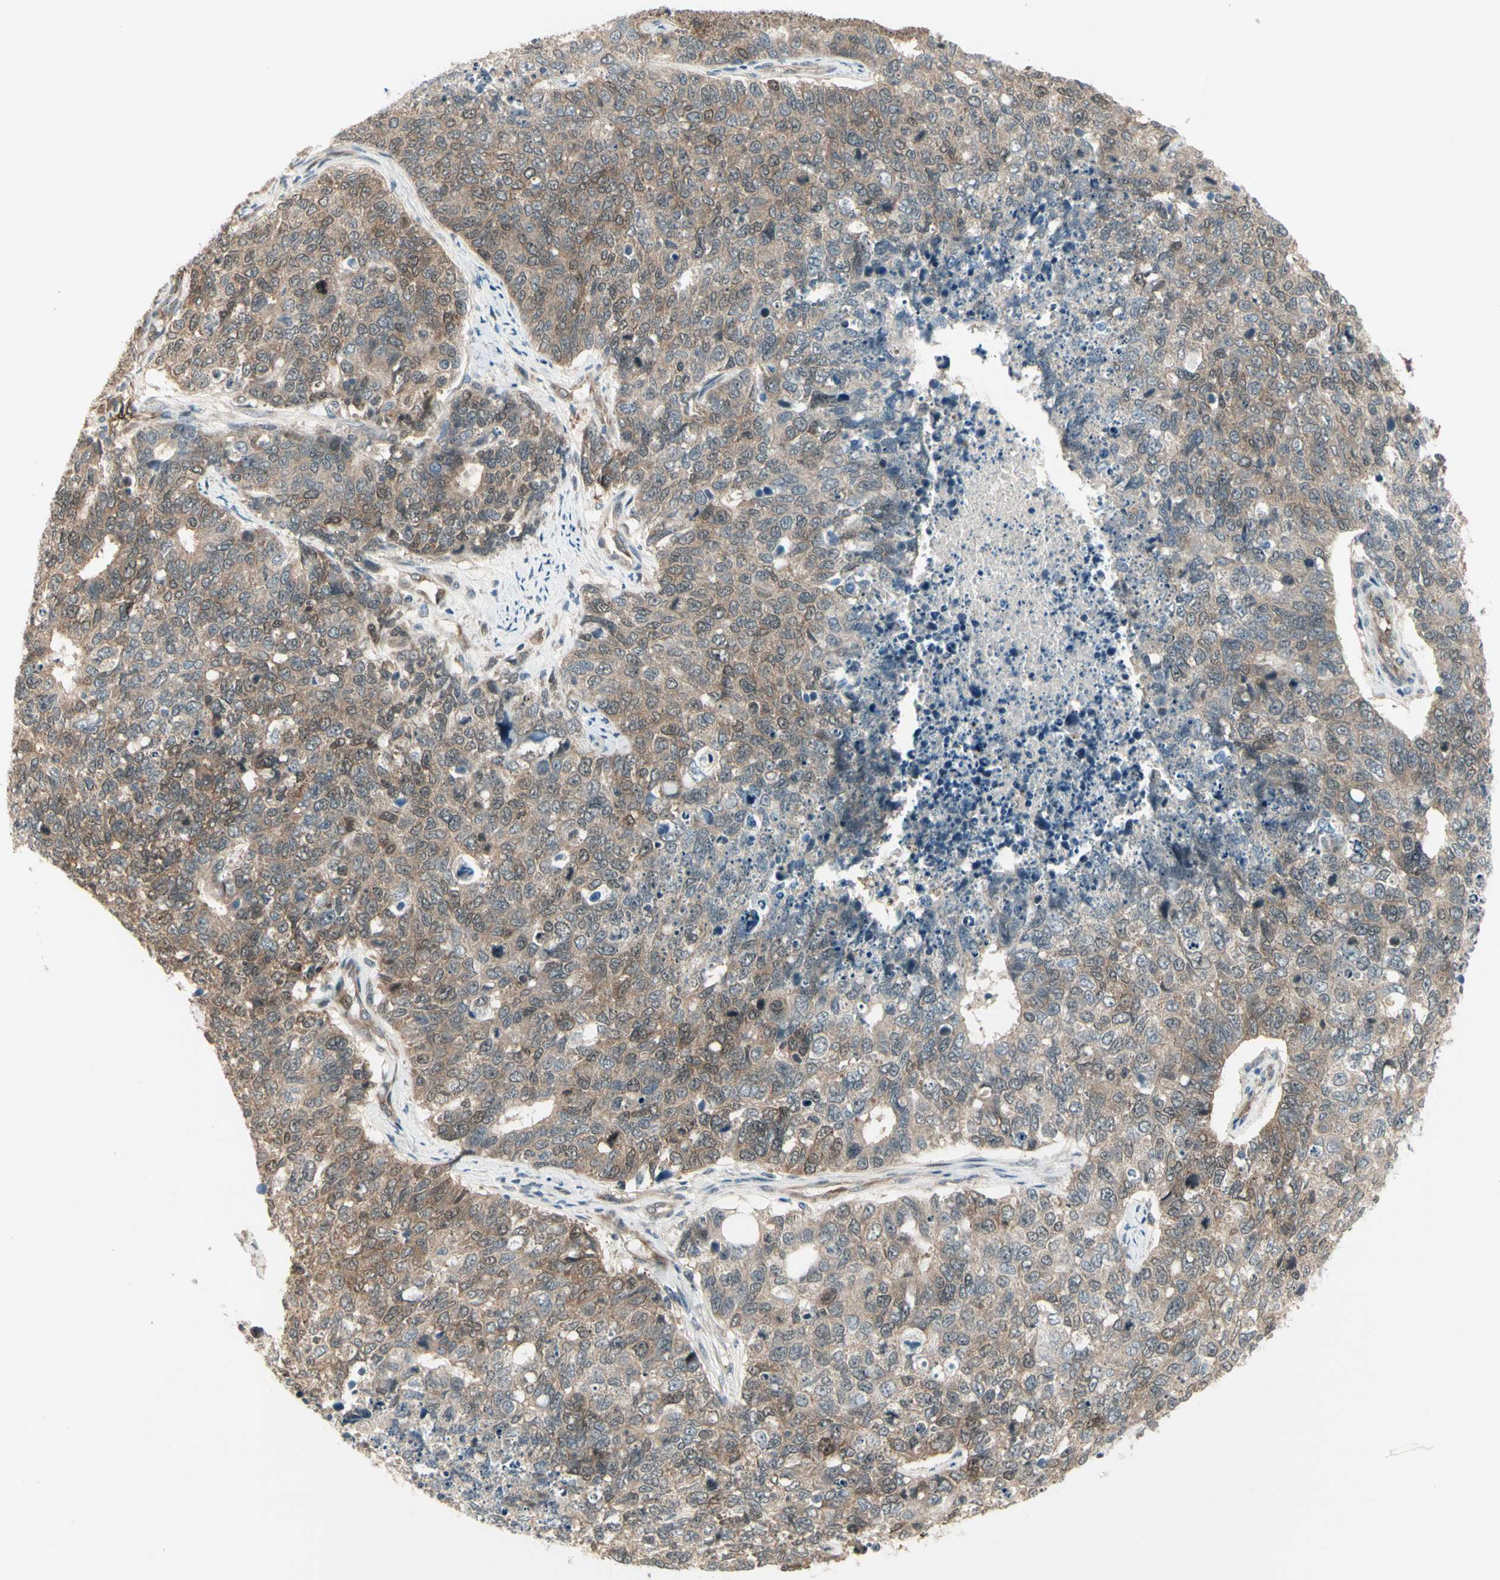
{"staining": {"intensity": "moderate", "quantity": ">75%", "location": "cytoplasmic/membranous"}, "tissue": "cervical cancer", "cell_type": "Tumor cells", "image_type": "cancer", "snomed": [{"axis": "morphology", "description": "Squamous cell carcinoma, NOS"}, {"axis": "topography", "description": "Cervix"}], "caption": "DAB immunohistochemical staining of human cervical cancer (squamous cell carcinoma) exhibits moderate cytoplasmic/membranous protein positivity in approximately >75% of tumor cells. (IHC, brightfield microscopy, high magnification).", "gene": "SVBP", "patient": {"sex": "female", "age": 63}}